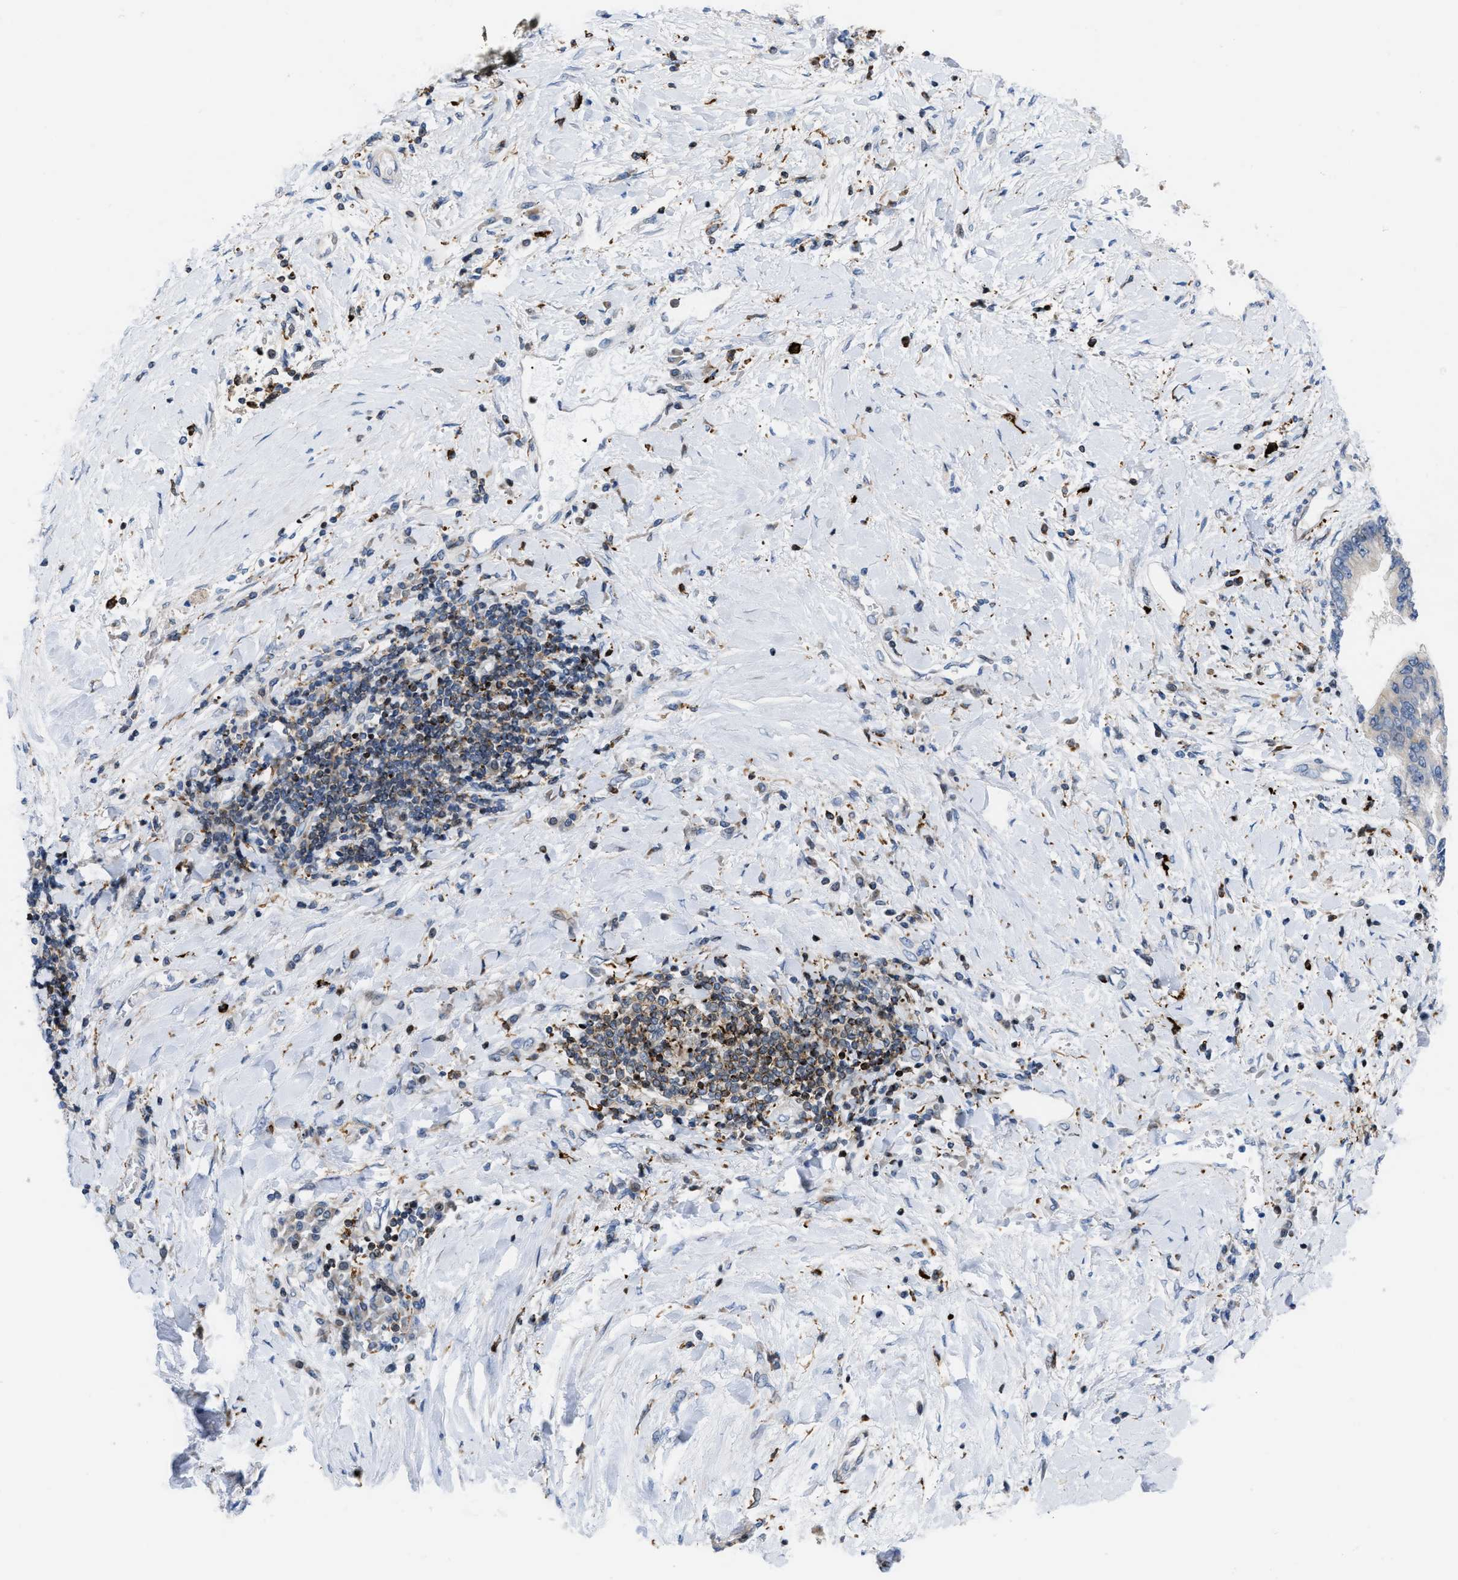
{"staining": {"intensity": "negative", "quantity": "none", "location": "none"}, "tissue": "liver cancer", "cell_type": "Tumor cells", "image_type": "cancer", "snomed": [{"axis": "morphology", "description": "Cholangiocarcinoma"}, {"axis": "topography", "description": "Liver"}], "caption": "Tumor cells are negative for brown protein staining in liver cancer (cholangiocarcinoma).", "gene": "ATP9A", "patient": {"sex": "male", "age": 50}}